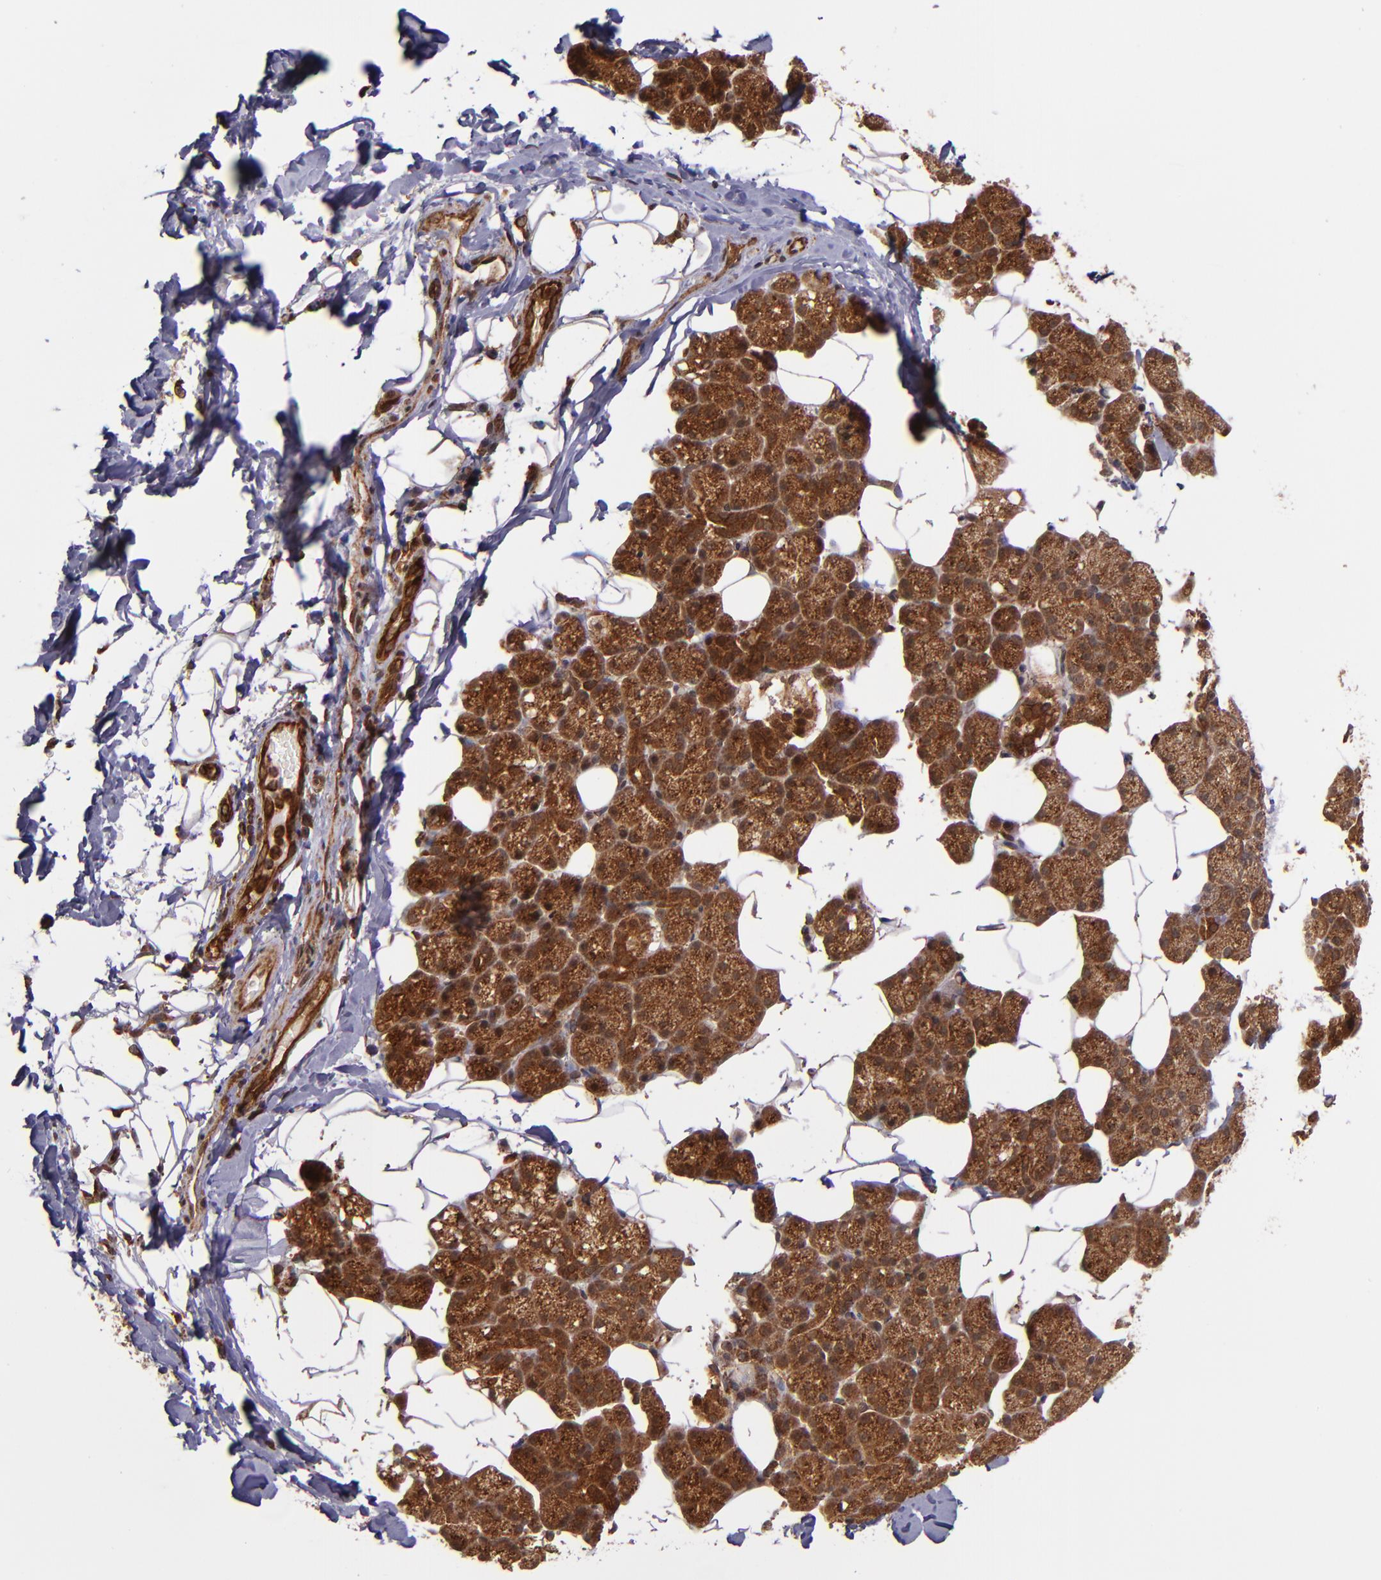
{"staining": {"intensity": "strong", "quantity": ">75%", "location": "cytoplasmic/membranous,nuclear"}, "tissue": "salivary gland", "cell_type": "Glandular cells", "image_type": "normal", "snomed": [{"axis": "morphology", "description": "Normal tissue, NOS"}, {"axis": "topography", "description": "Lymph node"}, {"axis": "topography", "description": "Salivary gland"}], "caption": "Immunohistochemical staining of benign salivary gland reveals strong cytoplasmic/membranous,nuclear protein expression in about >75% of glandular cells.", "gene": "STX8", "patient": {"sex": "male", "age": 8}}